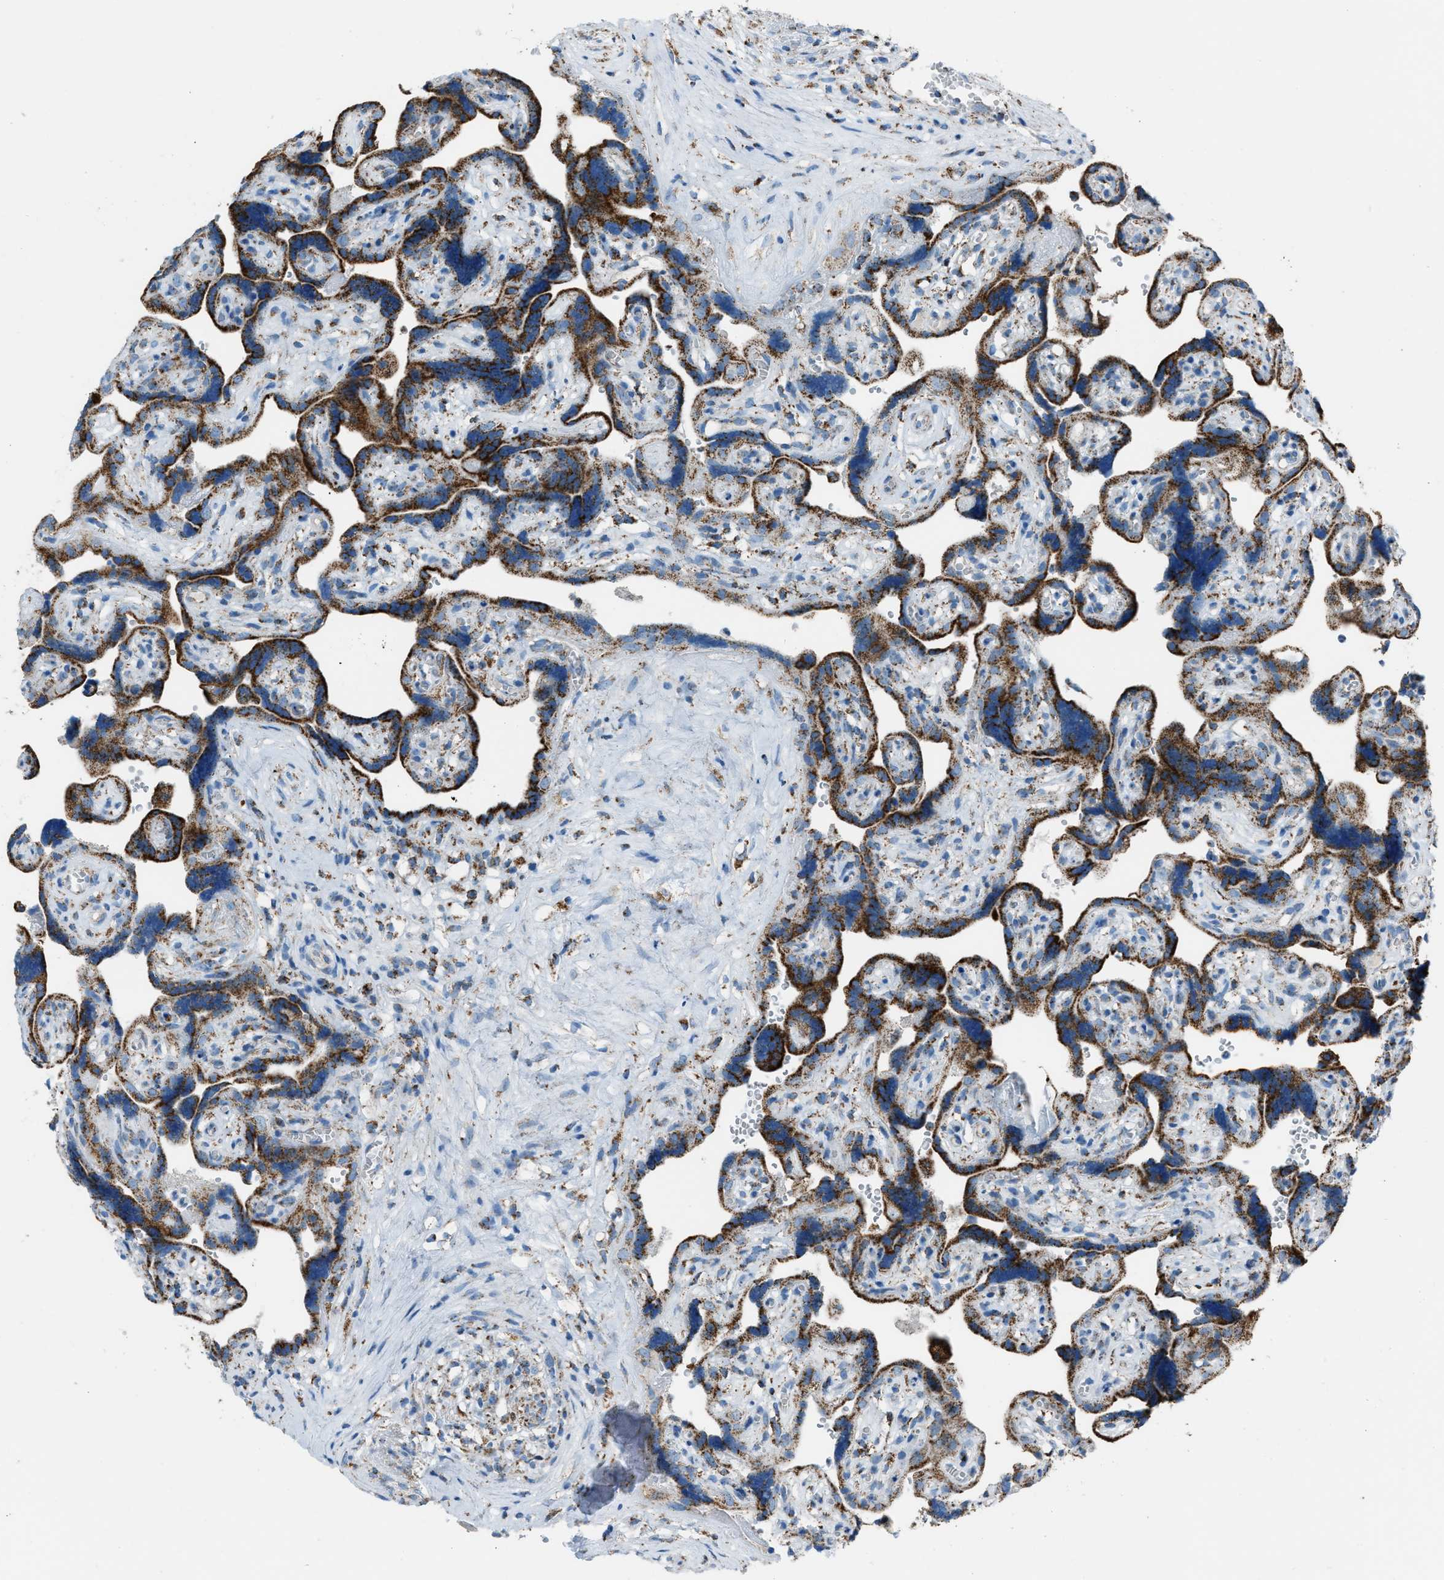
{"staining": {"intensity": "moderate", "quantity": ">75%", "location": "cytoplasmic/membranous"}, "tissue": "placenta", "cell_type": "Decidual cells", "image_type": "normal", "snomed": [{"axis": "morphology", "description": "Normal tissue, NOS"}, {"axis": "topography", "description": "Placenta"}], "caption": "High-power microscopy captured an IHC micrograph of unremarkable placenta, revealing moderate cytoplasmic/membranous positivity in about >75% of decidual cells. (DAB (3,3'-diaminobenzidine) IHC, brown staining for protein, blue staining for nuclei).", "gene": "MDH2", "patient": {"sex": "female", "age": 30}}